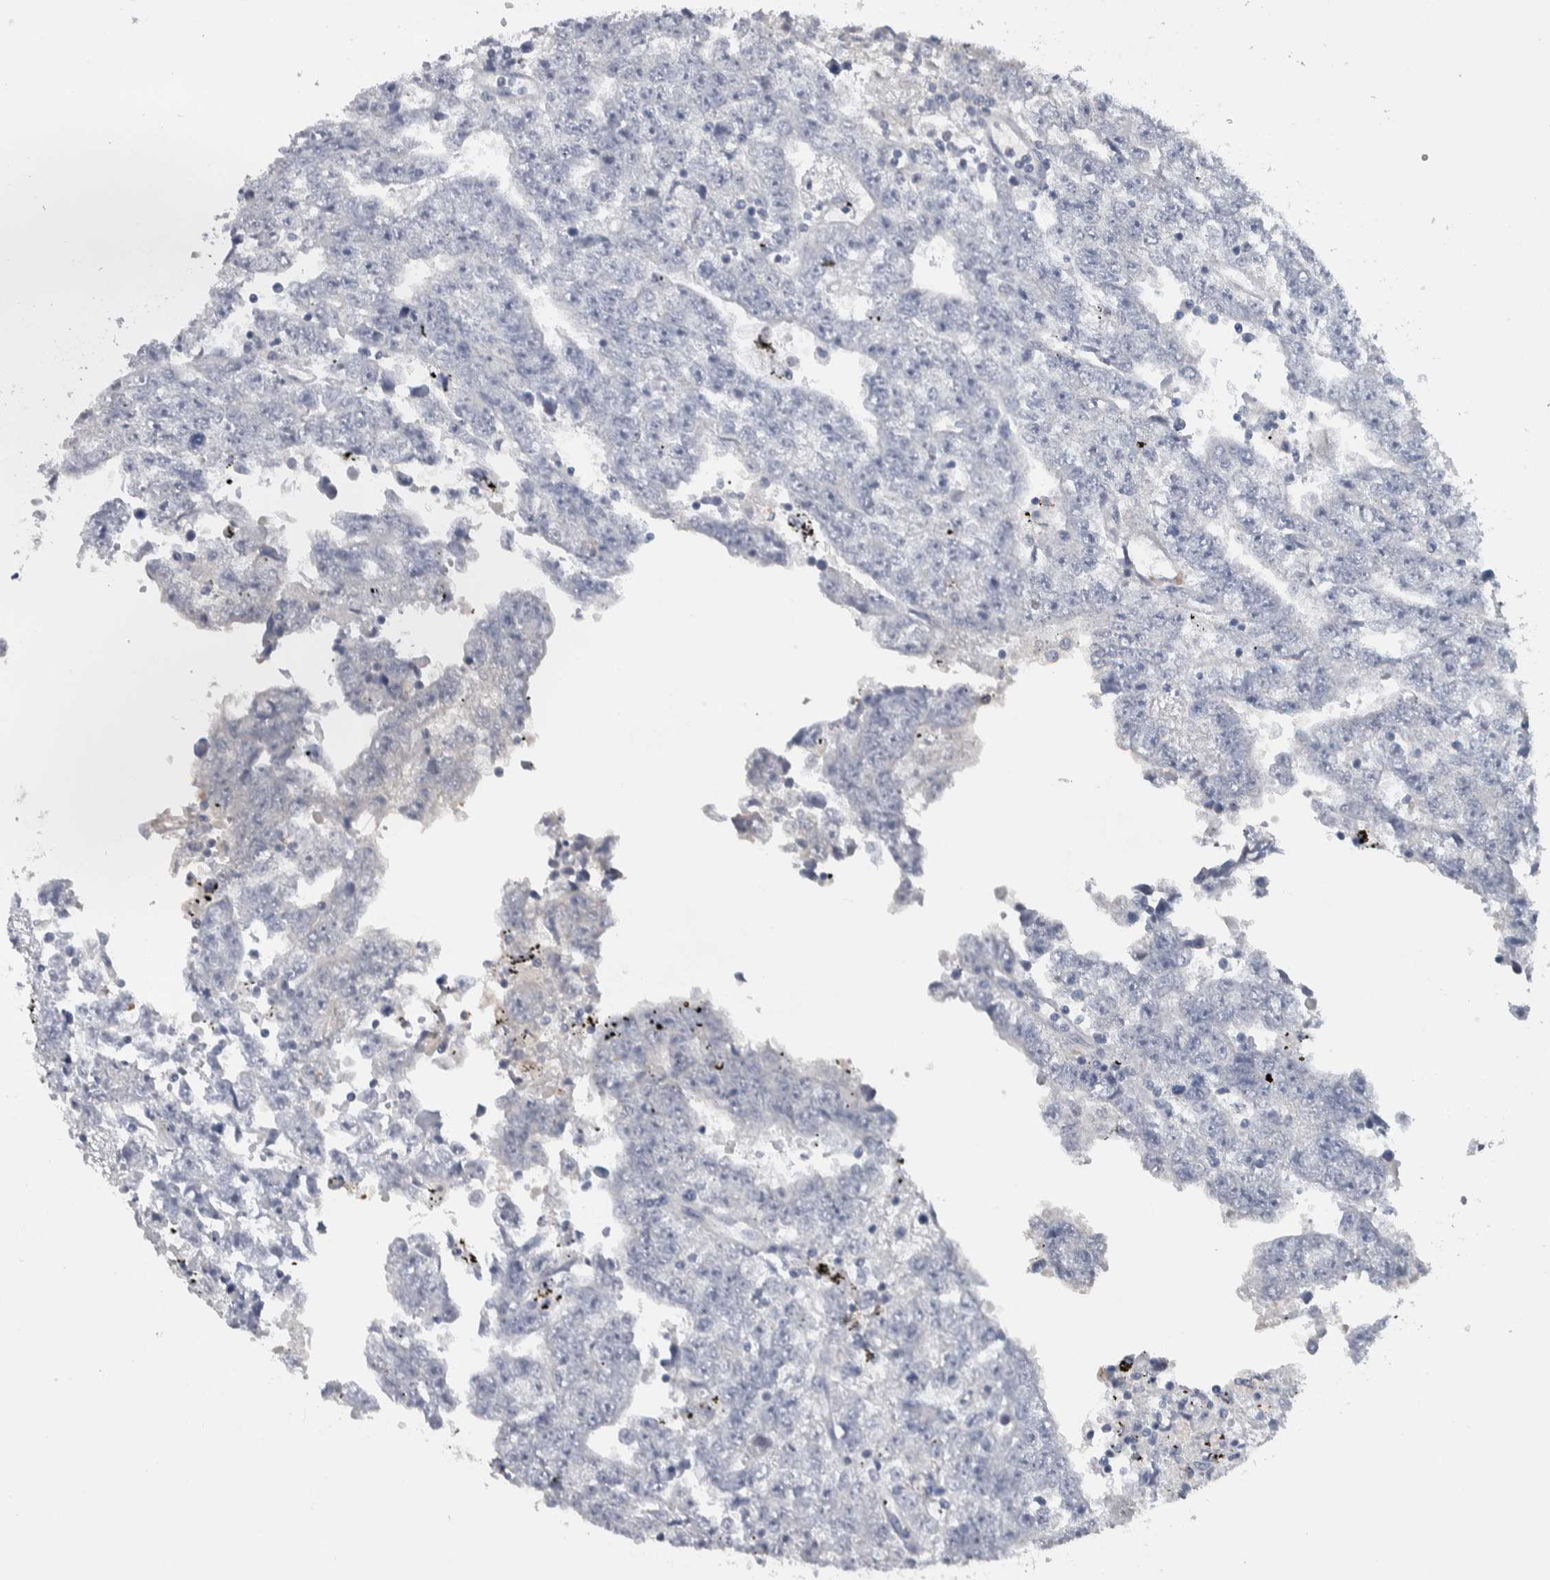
{"staining": {"intensity": "negative", "quantity": "none", "location": "none"}, "tissue": "testis cancer", "cell_type": "Tumor cells", "image_type": "cancer", "snomed": [{"axis": "morphology", "description": "Carcinoma, Embryonal, NOS"}, {"axis": "topography", "description": "Testis"}], "caption": "The immunohistochemistry (IHC) micrograph has no significant positivity in tumor cells of testis cancer tissue. (DAB IHC visualized using brightfield microscopy, high magnification).", "gene": "TMEM102", "patient": {"sex": "male", "age": 25}}